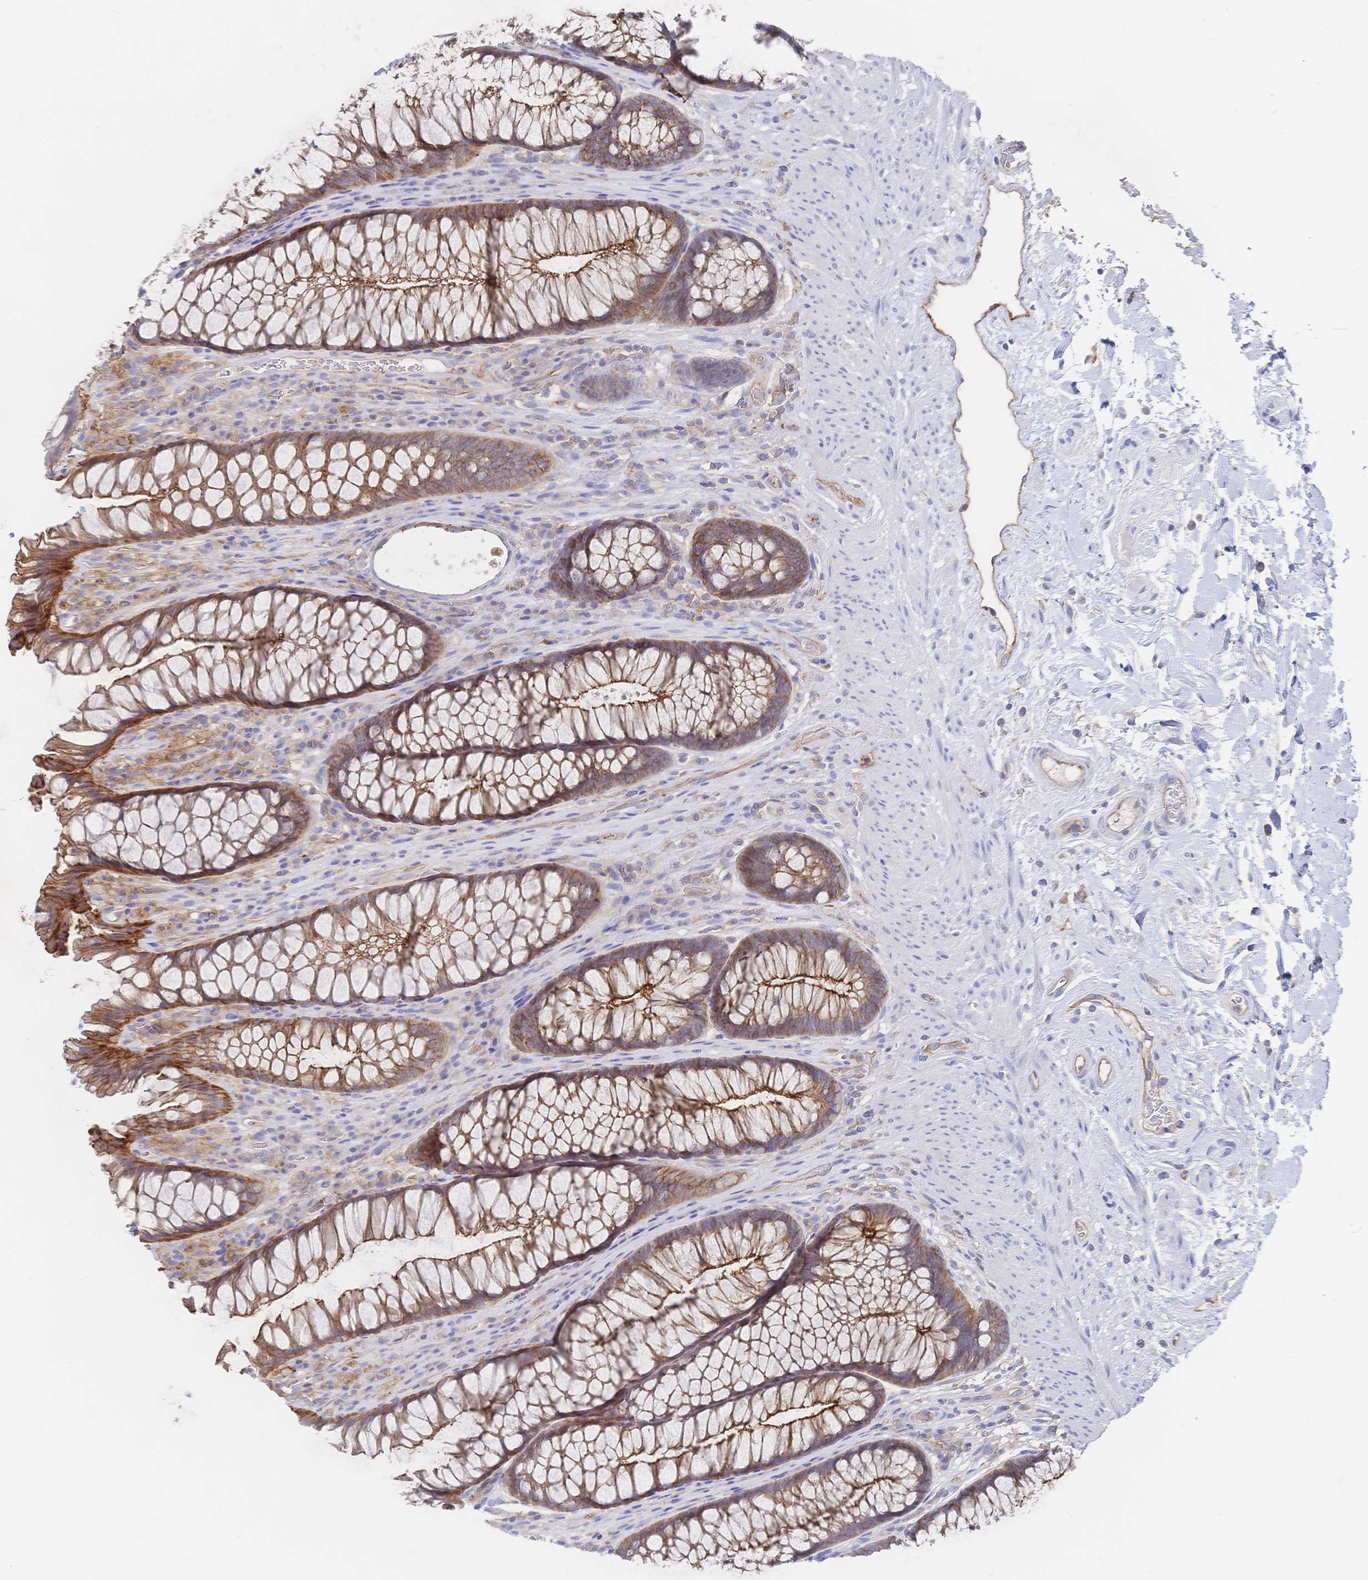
{"staining": {"intensity": "strong", "quantity": ">75%", "location": "cytoplasmic/membranous"}, "tissue": "rectum", "cell_type": "Glandular cells", "image_type": "normal", "snomed": [{"axis": "morphology", "description": "Normal tissue, NOS"}, {"axis": "topography", "description": "Rectum"}], "caption": "Strong cytoplasmic/membranous expression is present in about >75% of glandular cells in unremarkable rectum.", "gene": "F11R", "patient": {"sex": "male", "age": 53}}